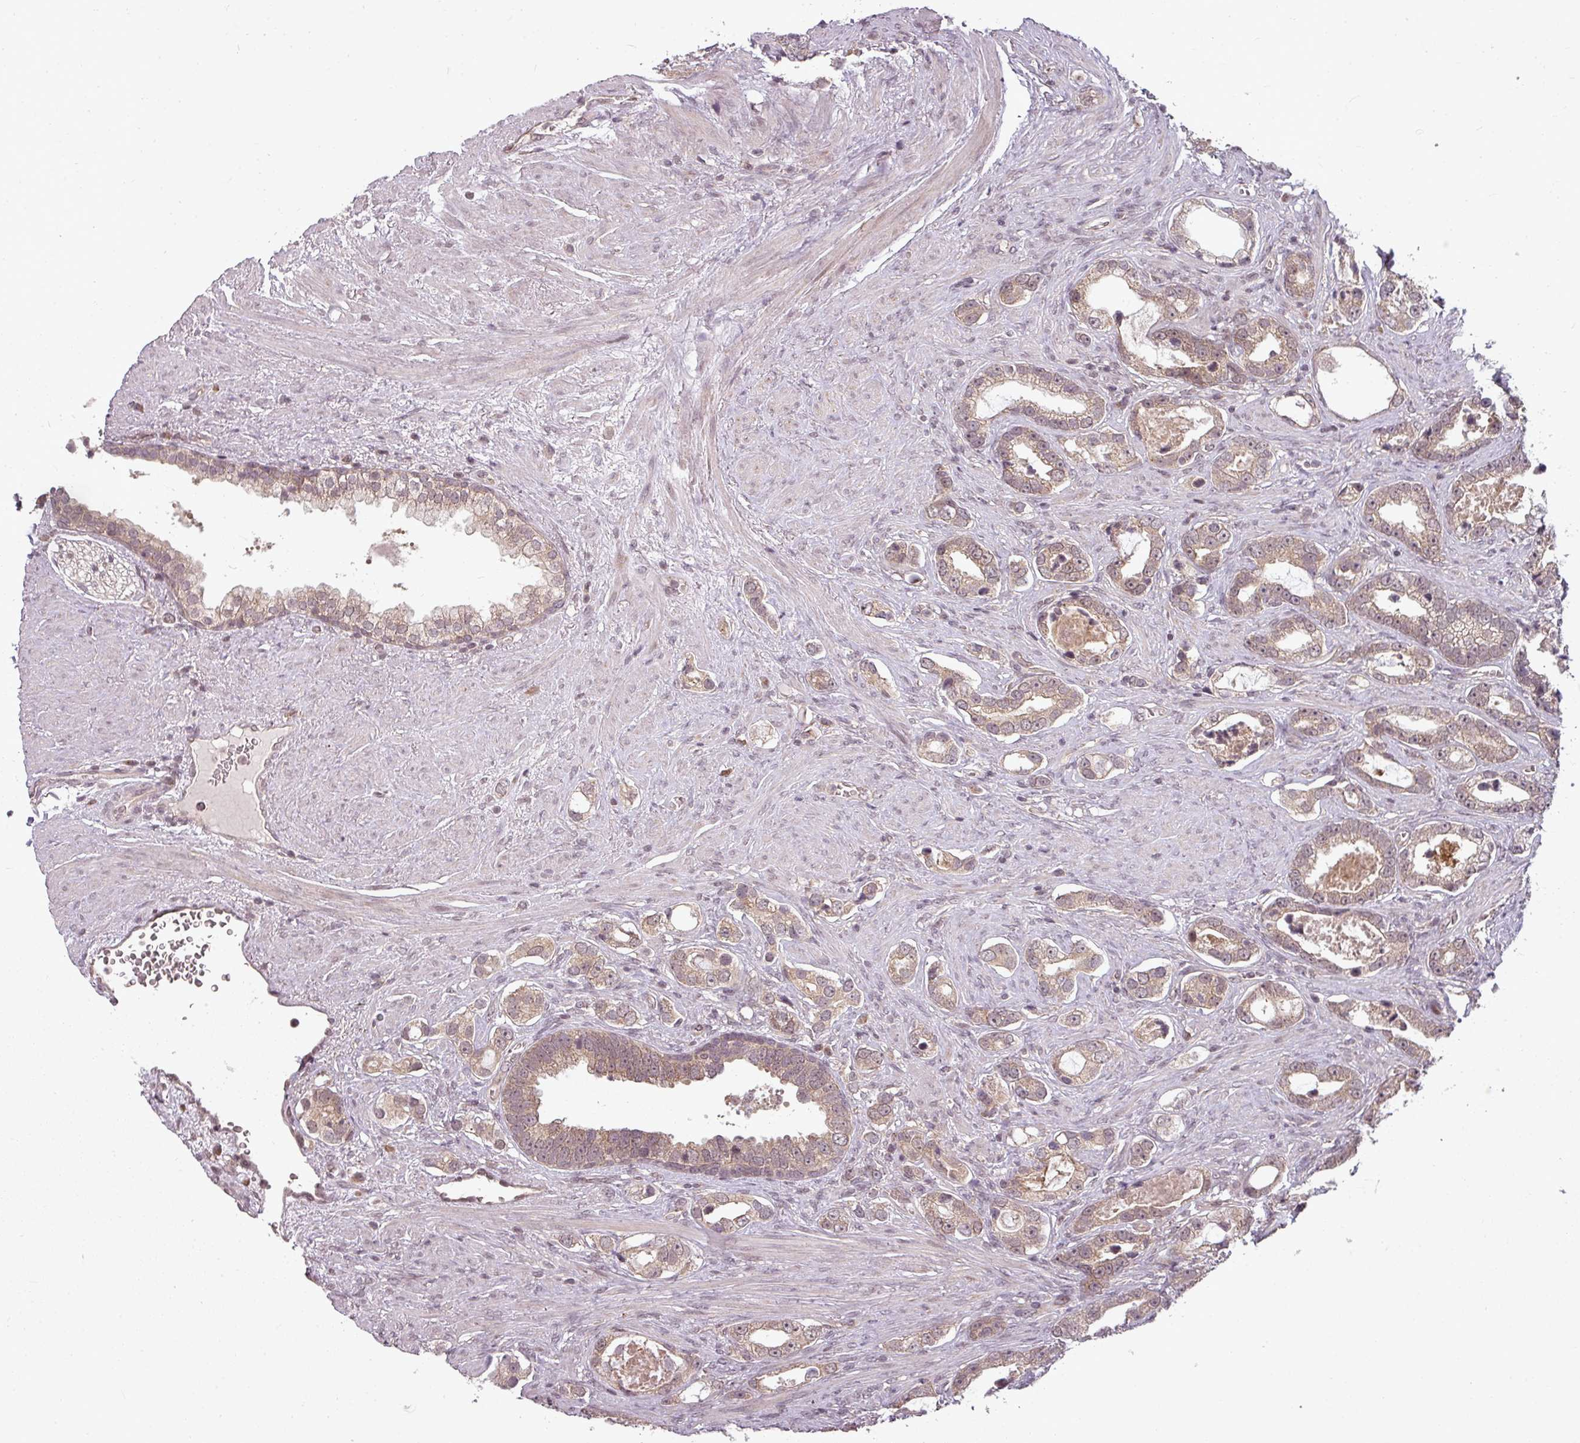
{"staining": {"intensity": "weak", "quantity": "25%-75%", "location": "cytoplasmic/membranous"}, "tissue": "prostate cancer", "cell_type": "Tumor cells", "image_type": "cancer", "snomed": [{"axis": "morphology", "description": "Adenocarcinoma, High grade"}, {"axis": "topography", "description": "Prostate"}], "caption": "Protein expression analysis of prostate adenocarcinoma (high-grade) demonstrates weak cytoplasmic/membranous positivity in about 25%-75% of tumor cells.", "gene": "CLIC1", "patient": {"sex": "male", "age": 67}}